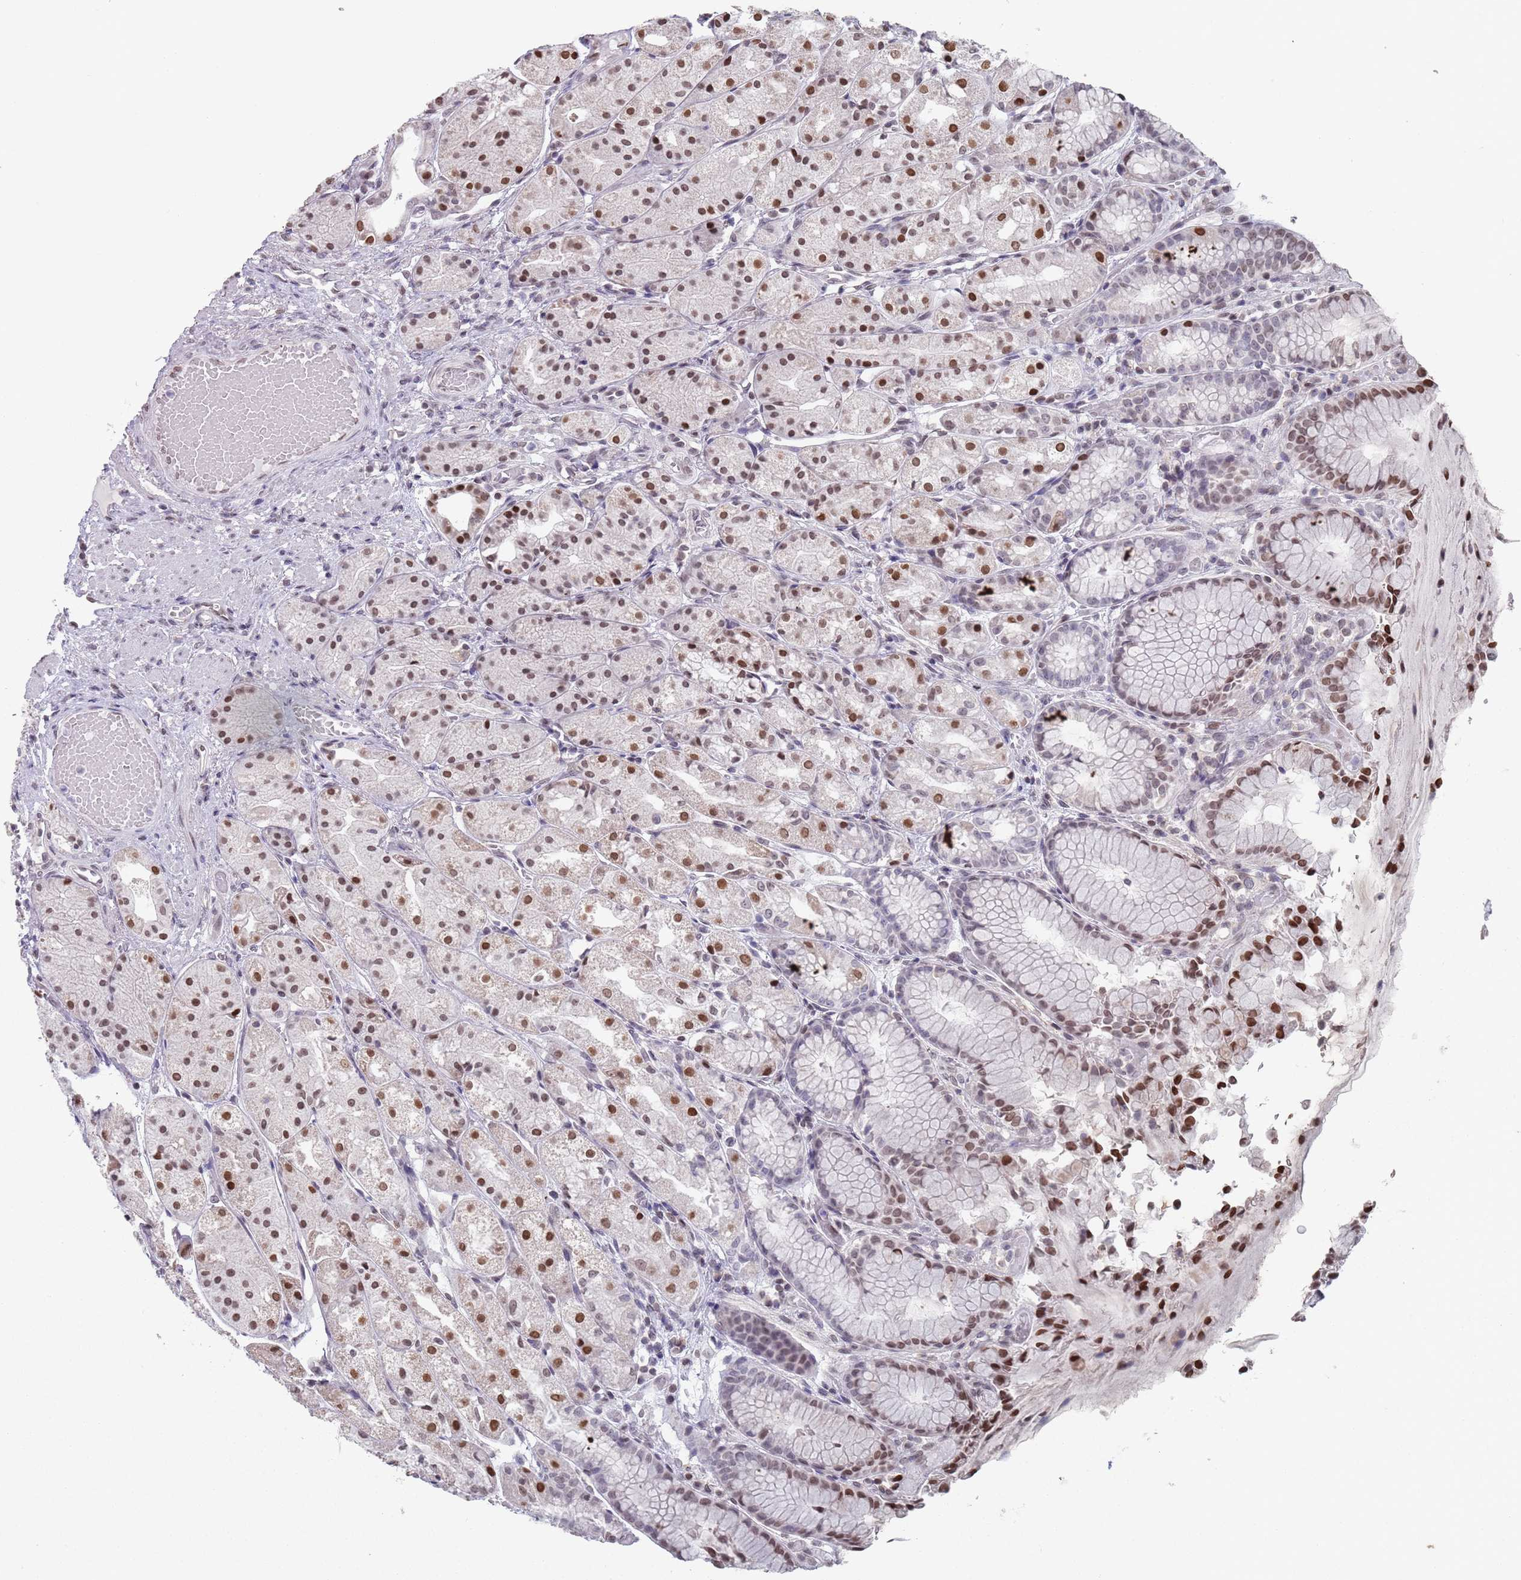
{"staining": {"intensity": "strong", "quantity": "25%-75%", "location": "nuclear"}, "tissue": "stomach", "cell_type": "Glandular cells", "image_type": "normal", "snomed": [{"axis": "morphology", "description": "Normal tissue, NOS"}, {"axis": "topography", "description": "Stomach, upper"}], "caption": "This histopathology image reveals immunohistochemistry staining of benign human stomach, with high strong nuclear expression in approximately 25%-75% of glandular cells.", "gene": "MFSD12", "patient": {"sex": "male", "age": 72}}